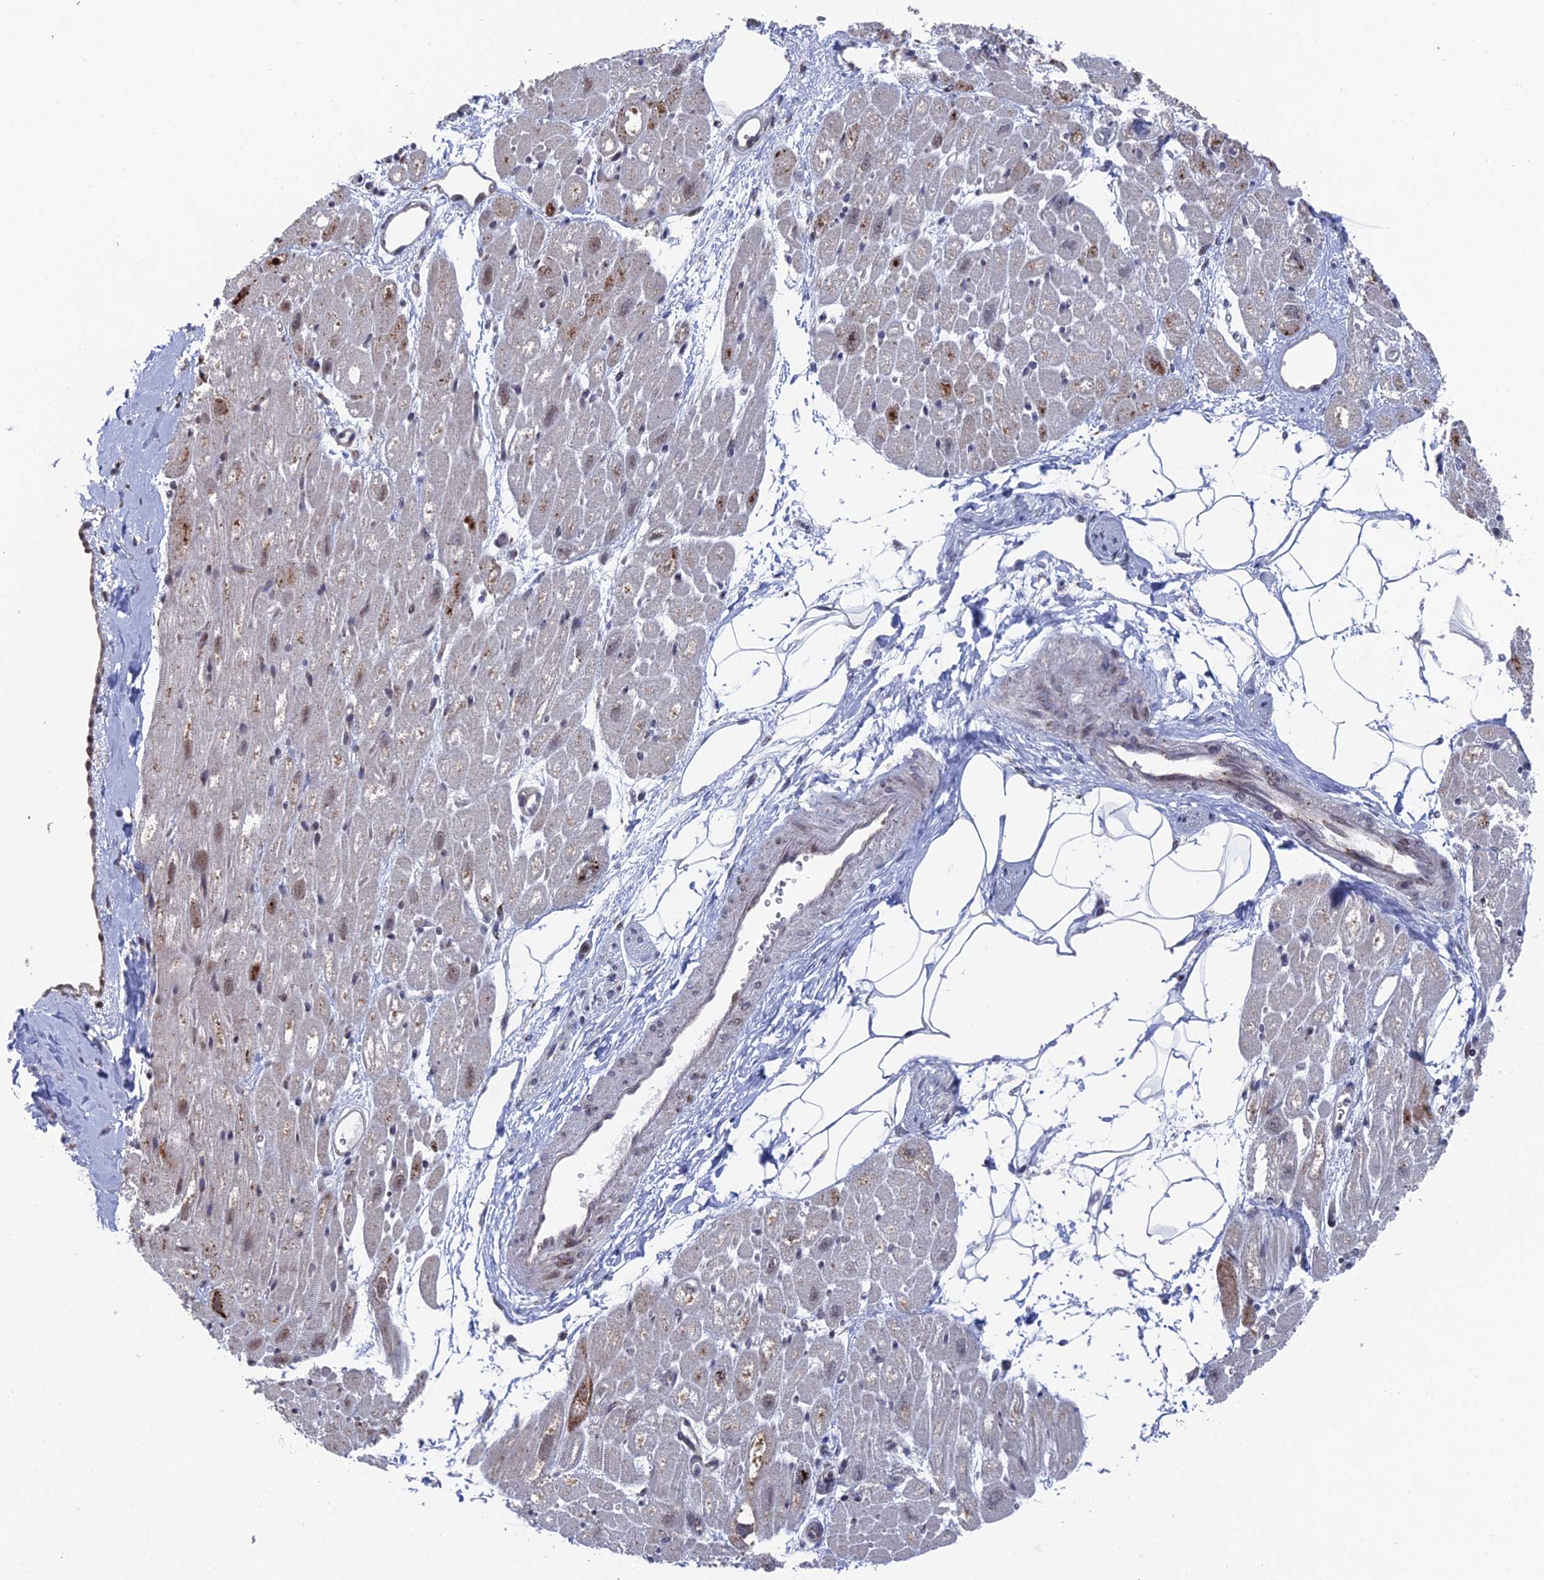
{"staining": {"intensity": "weak", "quantity": "<25%", "location": "cytoplasmic/membranous,nuclear"}, "tissue": "heart muscle", "cell_type": "Cardiomyocytes", "image_type": "normal", "snomed": [{"axis": "morphology", "description": "Normal tissue, NOS"}, {"axis": "topography", "description": "Heart"}], "caption": "Immunohistochemistry photomicrograph of unremarkable heart muscle: heart muscle stained with DAB displays no significant protein staining in cardiomyocytes.", "gene": "FHIP2A", "patient": {"sex": "male", "age": 50}}